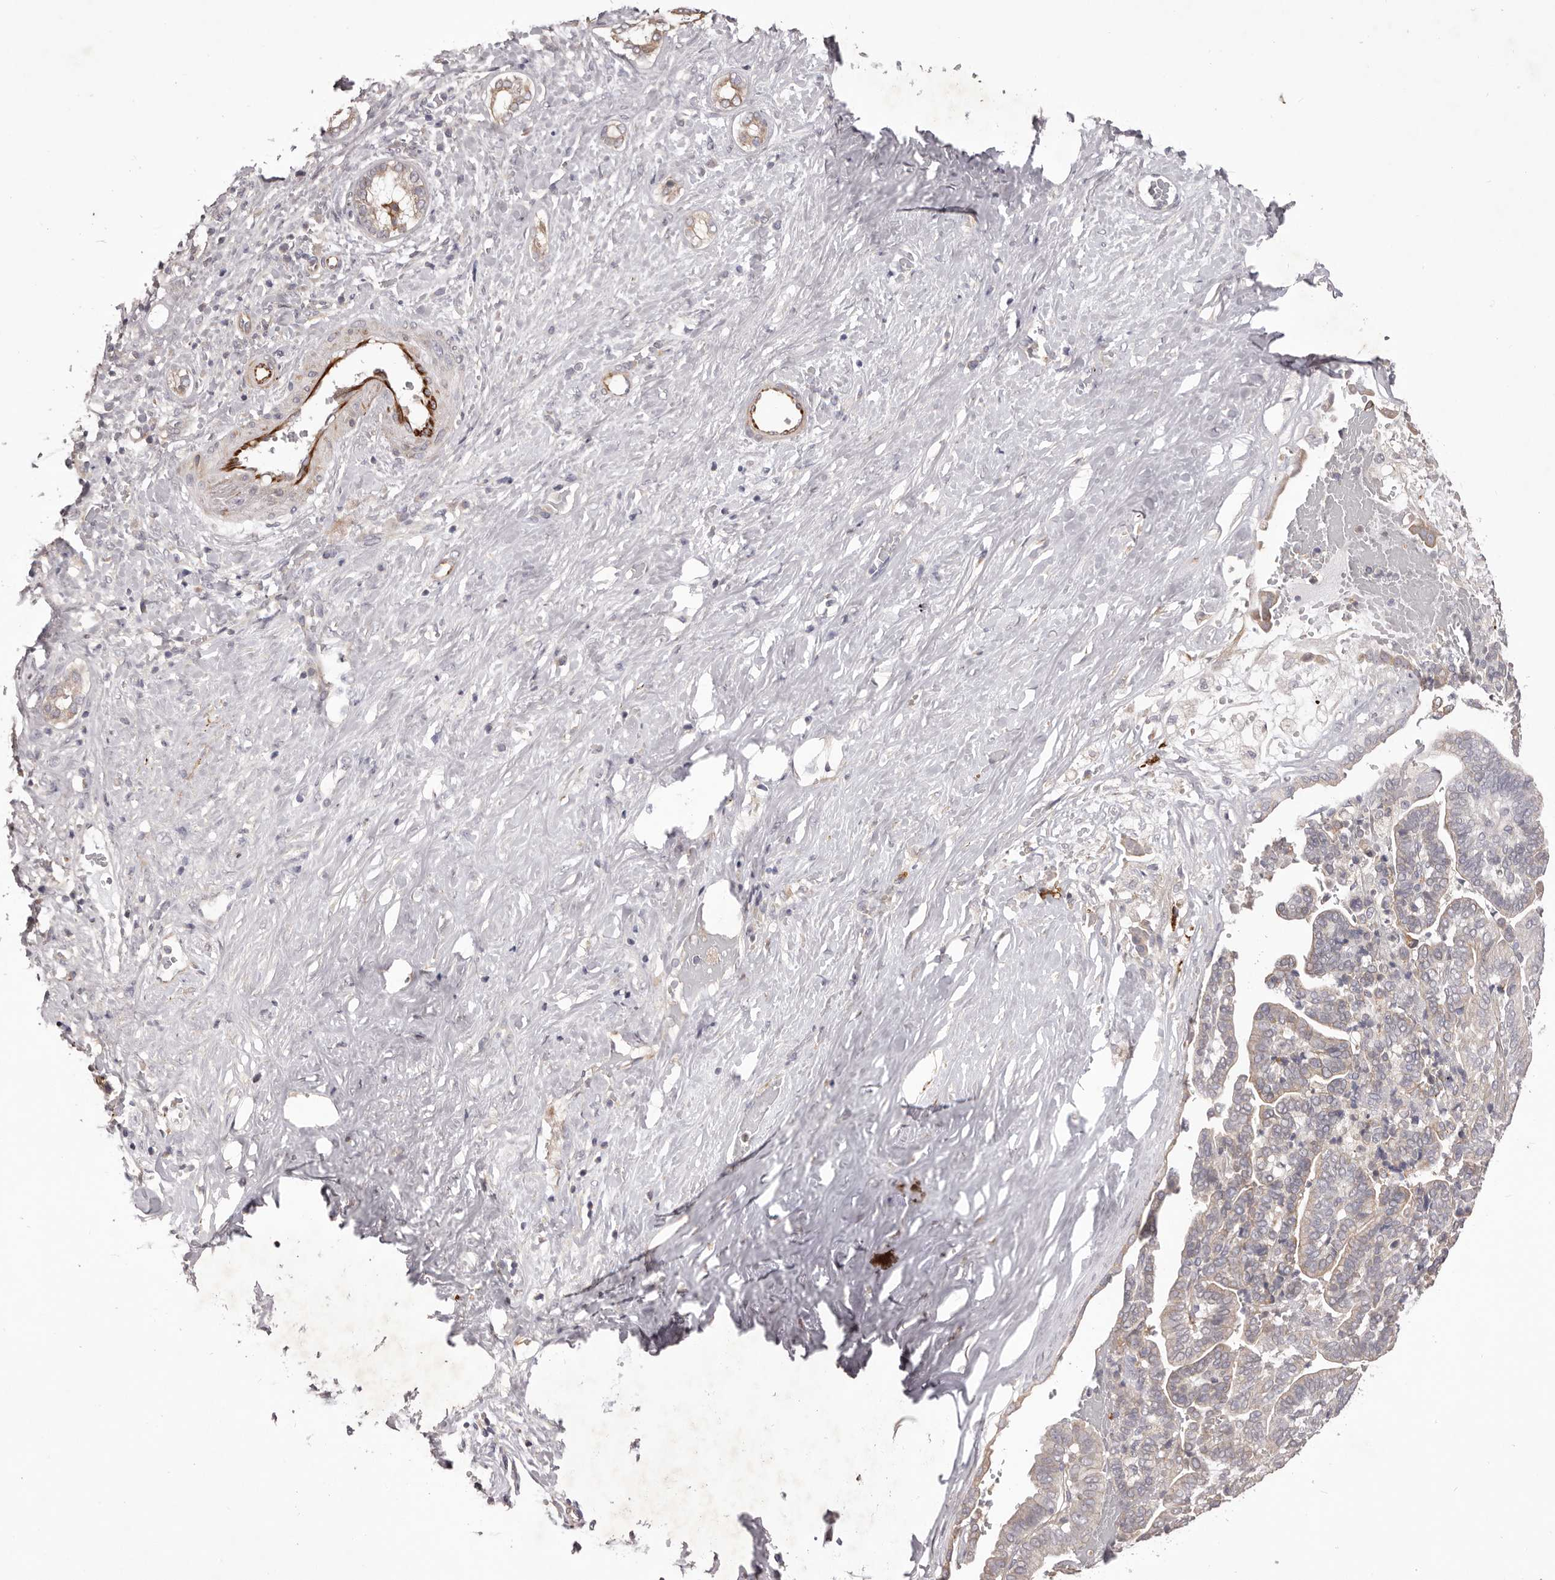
{"staining": {"intensity": "negative", "quantity": "none", "location": "none"}, "tissue": "liver cancer", "cell_type": "Tumor cells", "image_type": "cancer", "snomed": [{"axis": "morphology", "description": "Cholangiocarcinoma"}, {"axis": "topography", "description": "Liver"}], "caption": "Protein analysis of cholangiocarcinoma (liver) displays no significant positivity in tumor cells. Brightfield microscopy of IHC stained with DAB (brown) and hematoxylin (blue), captured at high magnification.", "gene": "PNRC1", "patient": {"sex": "female", "age": 75}}